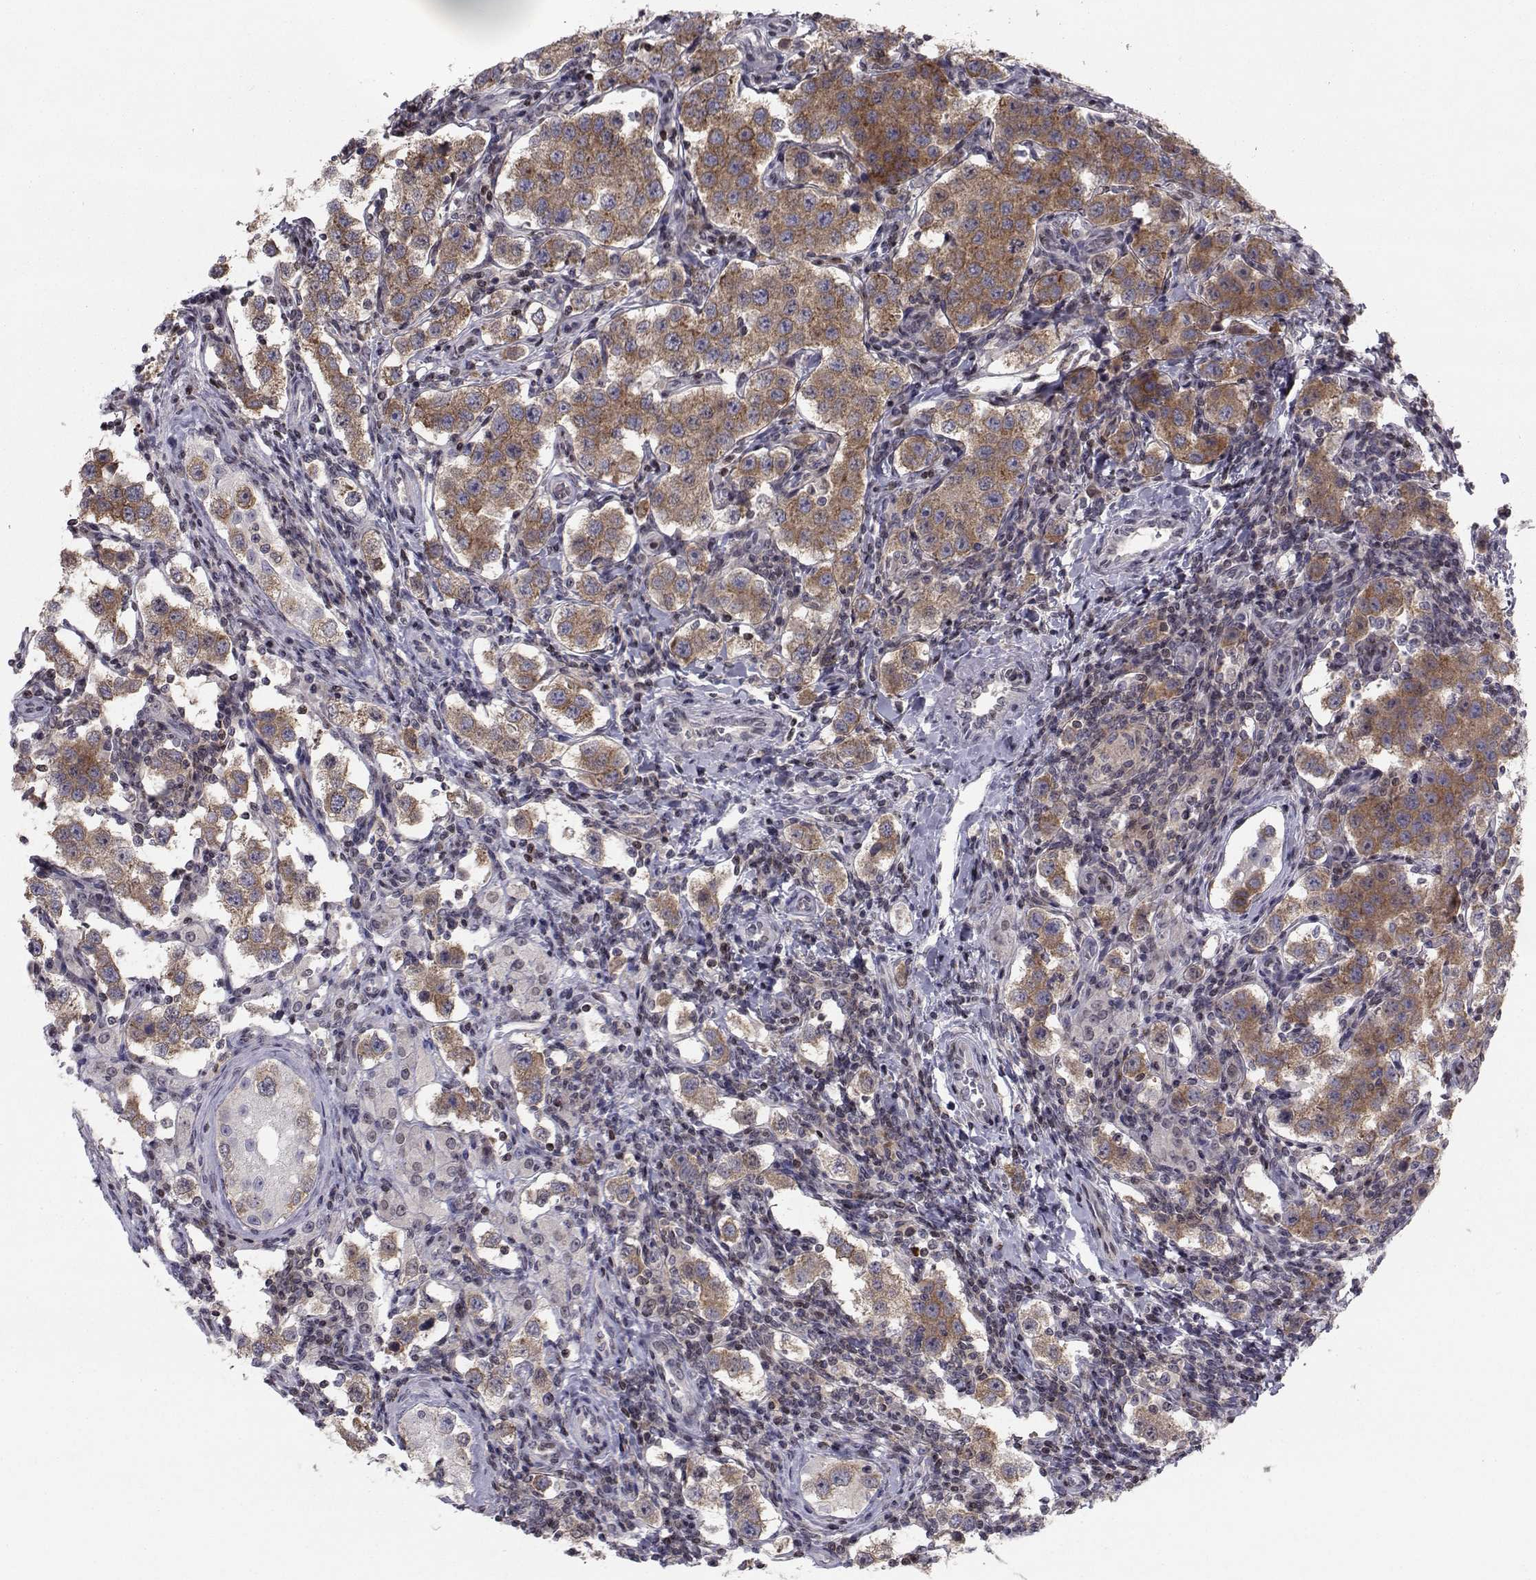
{"staining": {"intensity": "strong", "quantity": ">75%", "location": "cytoplasmic/membranous"}, "tissue": "testis cancer", "cell_type": "Tumor cells", "image_type": "cancer", "snomed": [{"axis": "morphology", "description": "Seminoma, NOS"}, {"axis": "topography", "description": "Testis"}], "caption": "Immunohistochemistry (IHC) of human testis cancer (seminoma) exhibits high levels of strong cytoplasmic/membranous positivity in approximately >75% of tumor cells.", "gene": "PCP4L1", "patient": {"sex": "male", "age": 37}}